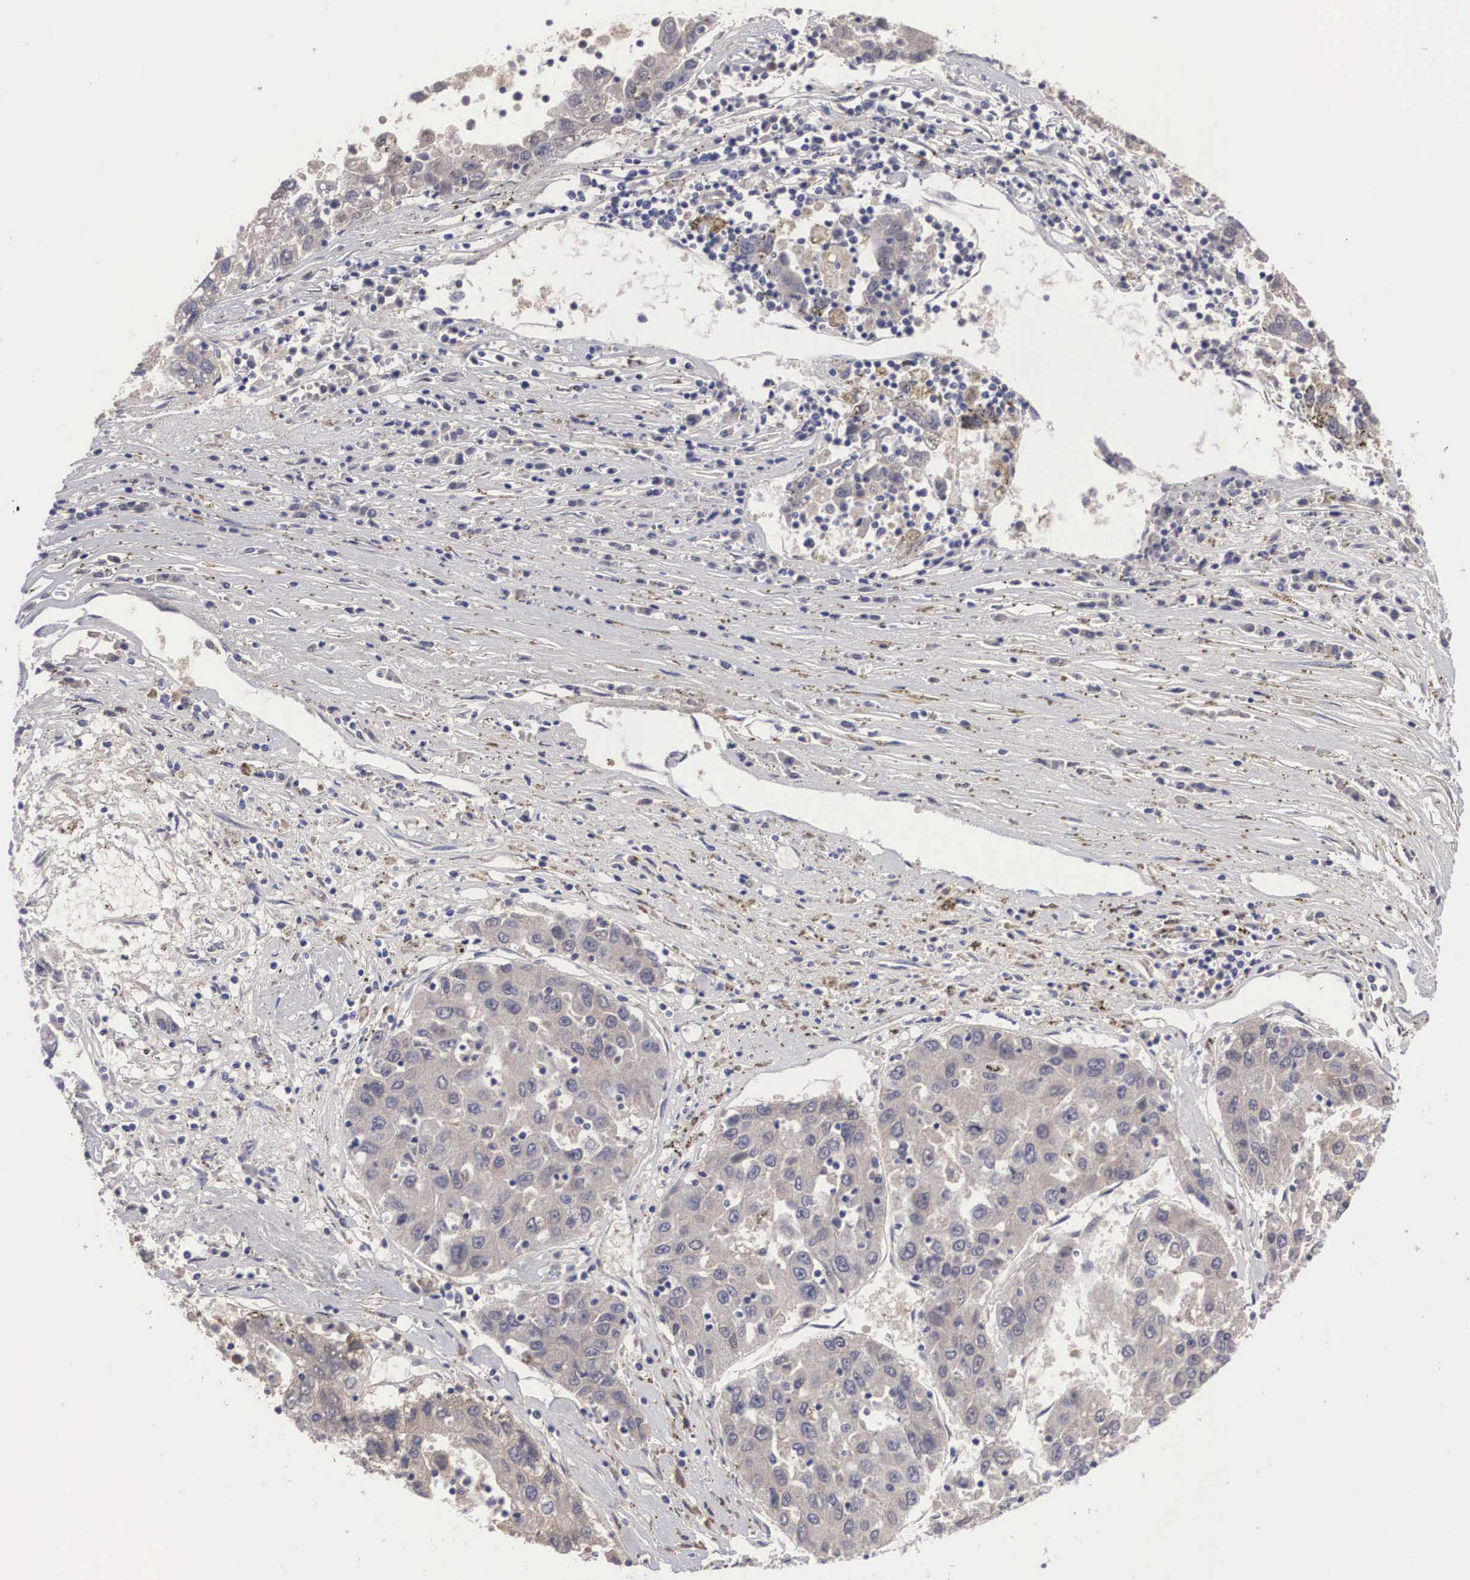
{"staining": {"intensity": "weak", "quantity": ">75%", "location": "cytoplasmic/membranous"}, "tissue": "liver cancer", "cell_type": "Tumor cells", "image_type": "cancer", "snomed": [{"axis": "morphology", "description": "Carcinoma, Hepatocellular, NOS"}, {"axis": "topography", "description": "Liver"}], "caption": "High-power microscopy captured an immunohistochemistry (IHC) photomicrograph of liver cancer, revealing weak cytoplasmic/membranous staining in approximately >75% of tumor cells.", "gene": "ABHD4", "patient": {"sex": "male", "age": 49}}